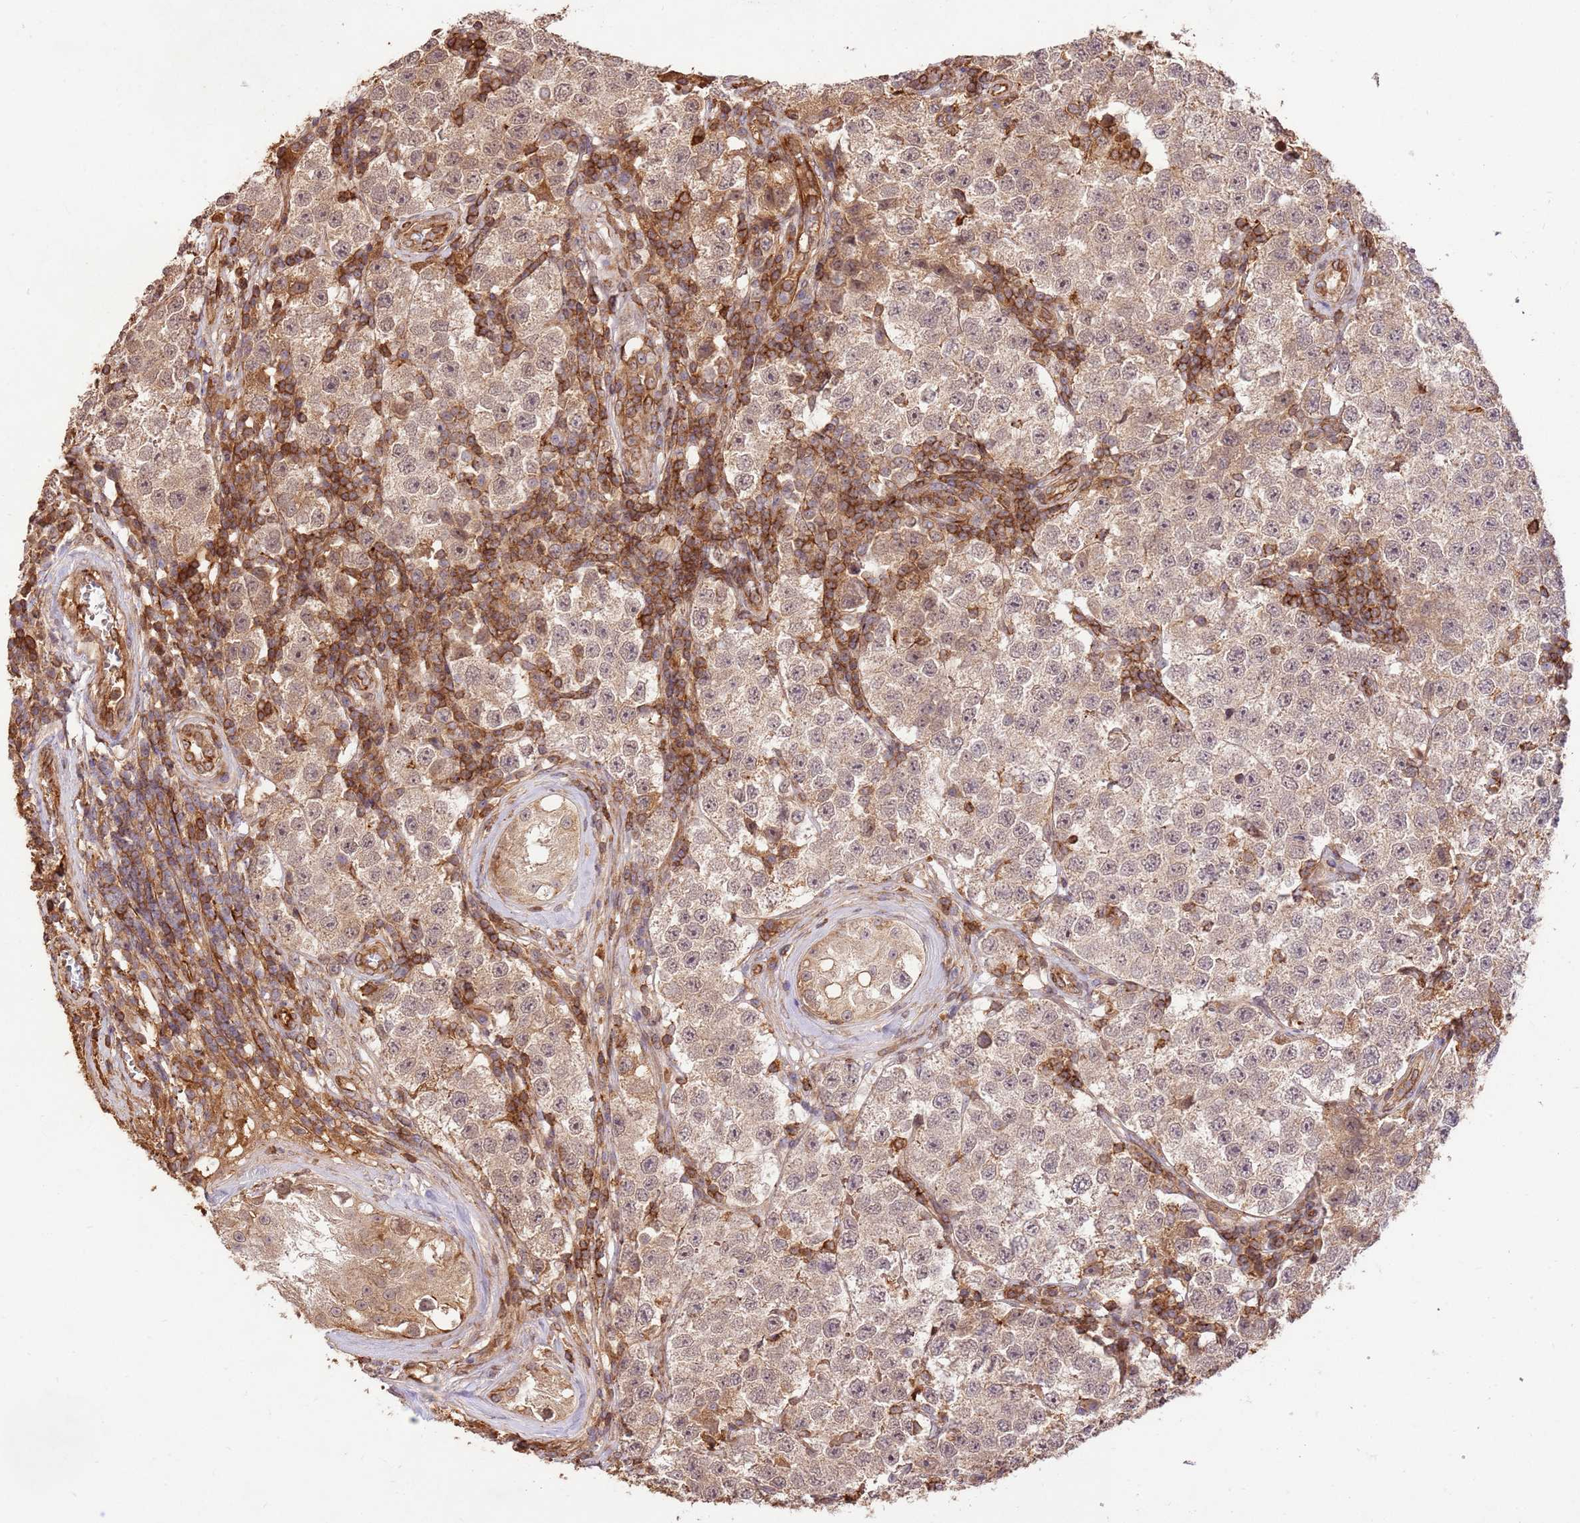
{"staining": {"intensity": "weak", "quantity": "25%-75%", "location": "cytoplasmic/membranous"}, "tissue": "testis cancer", "cell_type": "Tumor cells", "image_type": "cancer", "snomed": [{"axis": "morphology", "description": "Seminoma, NOS"}, {"axis": "topography", "description": "Testis"}], "caption": "Testis cancer stained with a brown dye shows weak cytoplasmic/membranous positive staining in approximately 25%-75% of tumor cells.", "gene": "KATNAL2", "patient": {"sex": "male", "age": 34}}